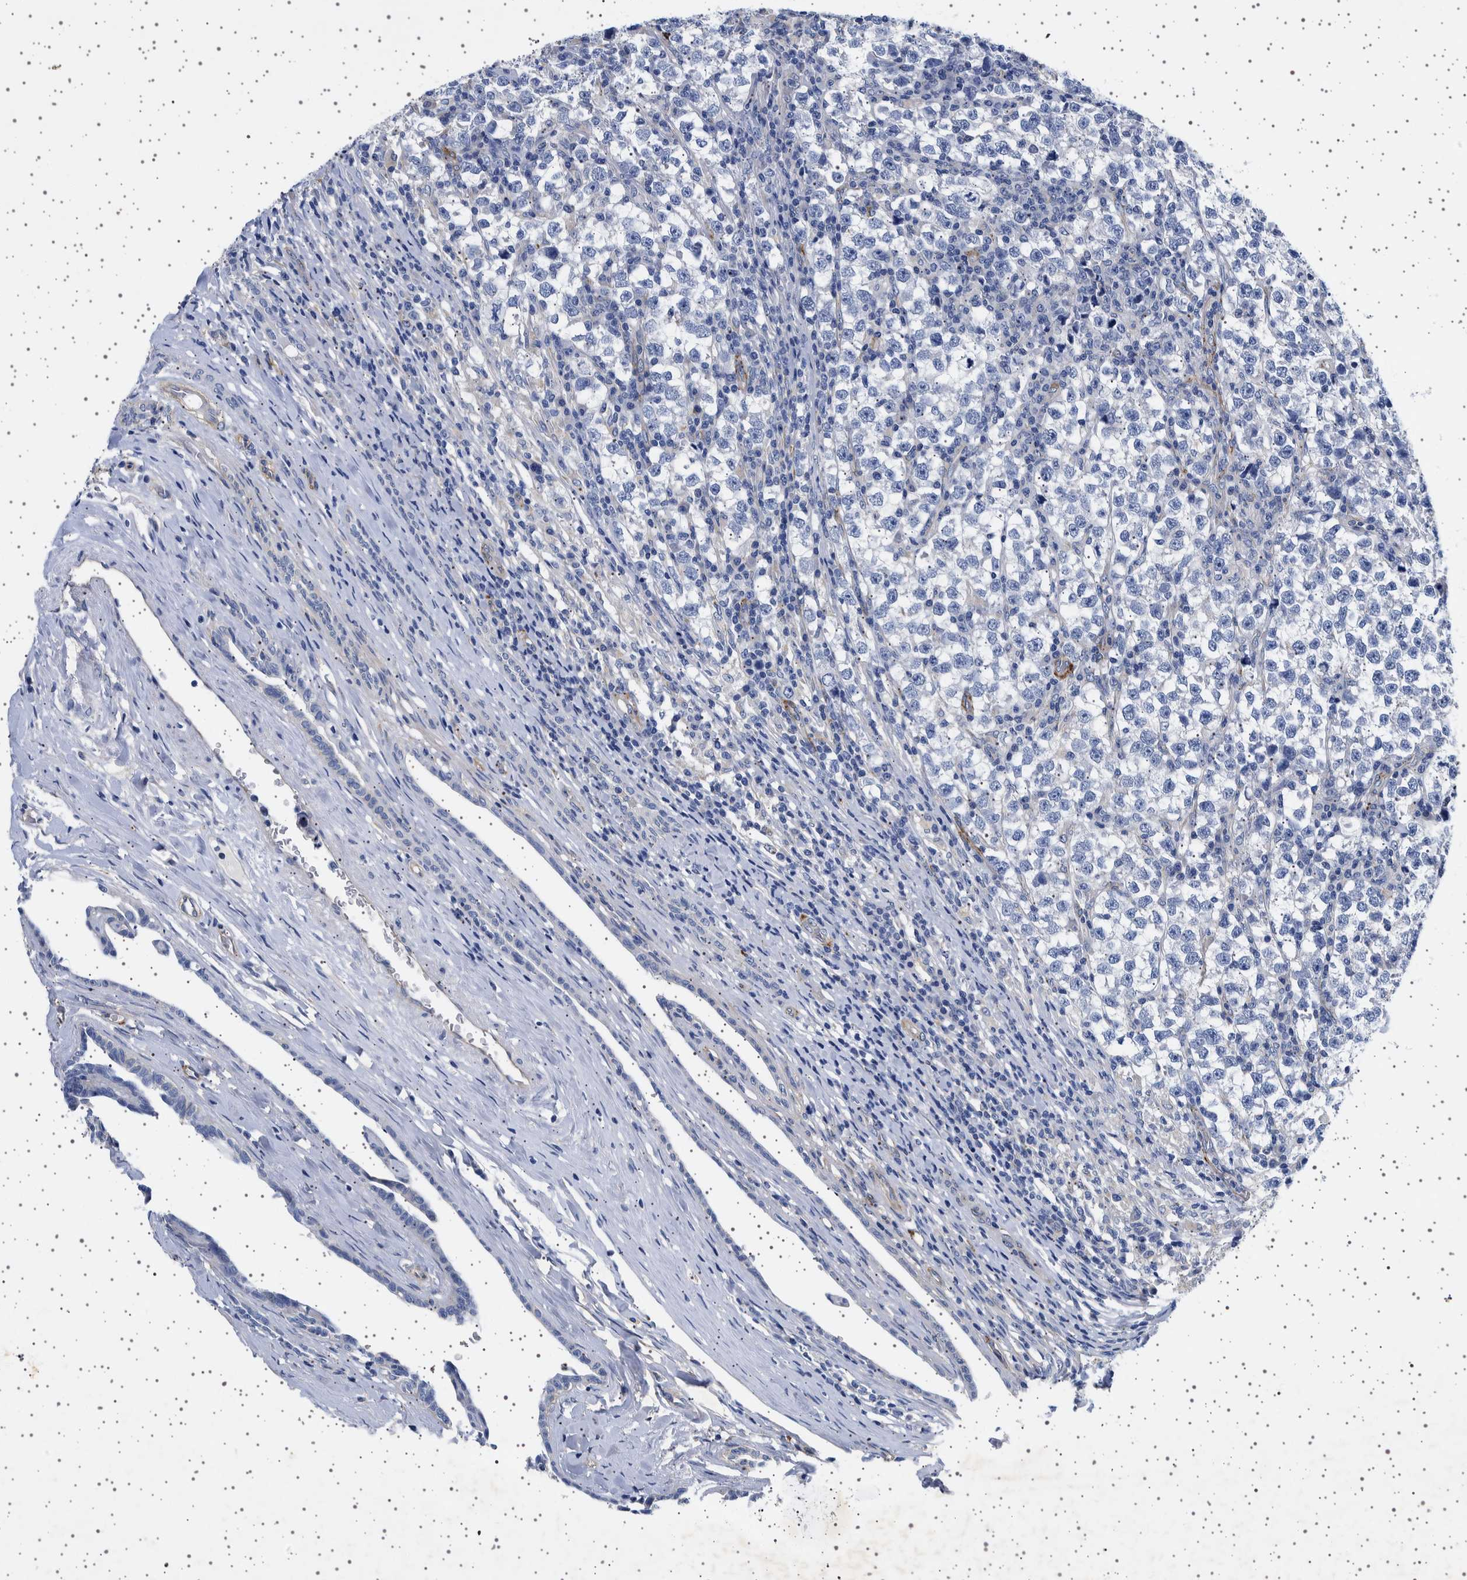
{"staining": {"intensity": "negative", "quantity": "none", "location": "none"}, "tissue": "testis cancer", "cell_type": "Tumor cells", "image_type": "cancer", "snomed": [{"axis": "morphology", "description": "Normal tissue, NOS"}, {"axis": "morphology", "description": "Seminoma, NOS"}, {"axis": "topography", "description": "Testis"}], "caption": "The histopathology image exhibits no significant positivity in tumor cells of seminoma (testis).", "gene": "SEPTIN4", "patient": {"sex": "male", "age": 43}}